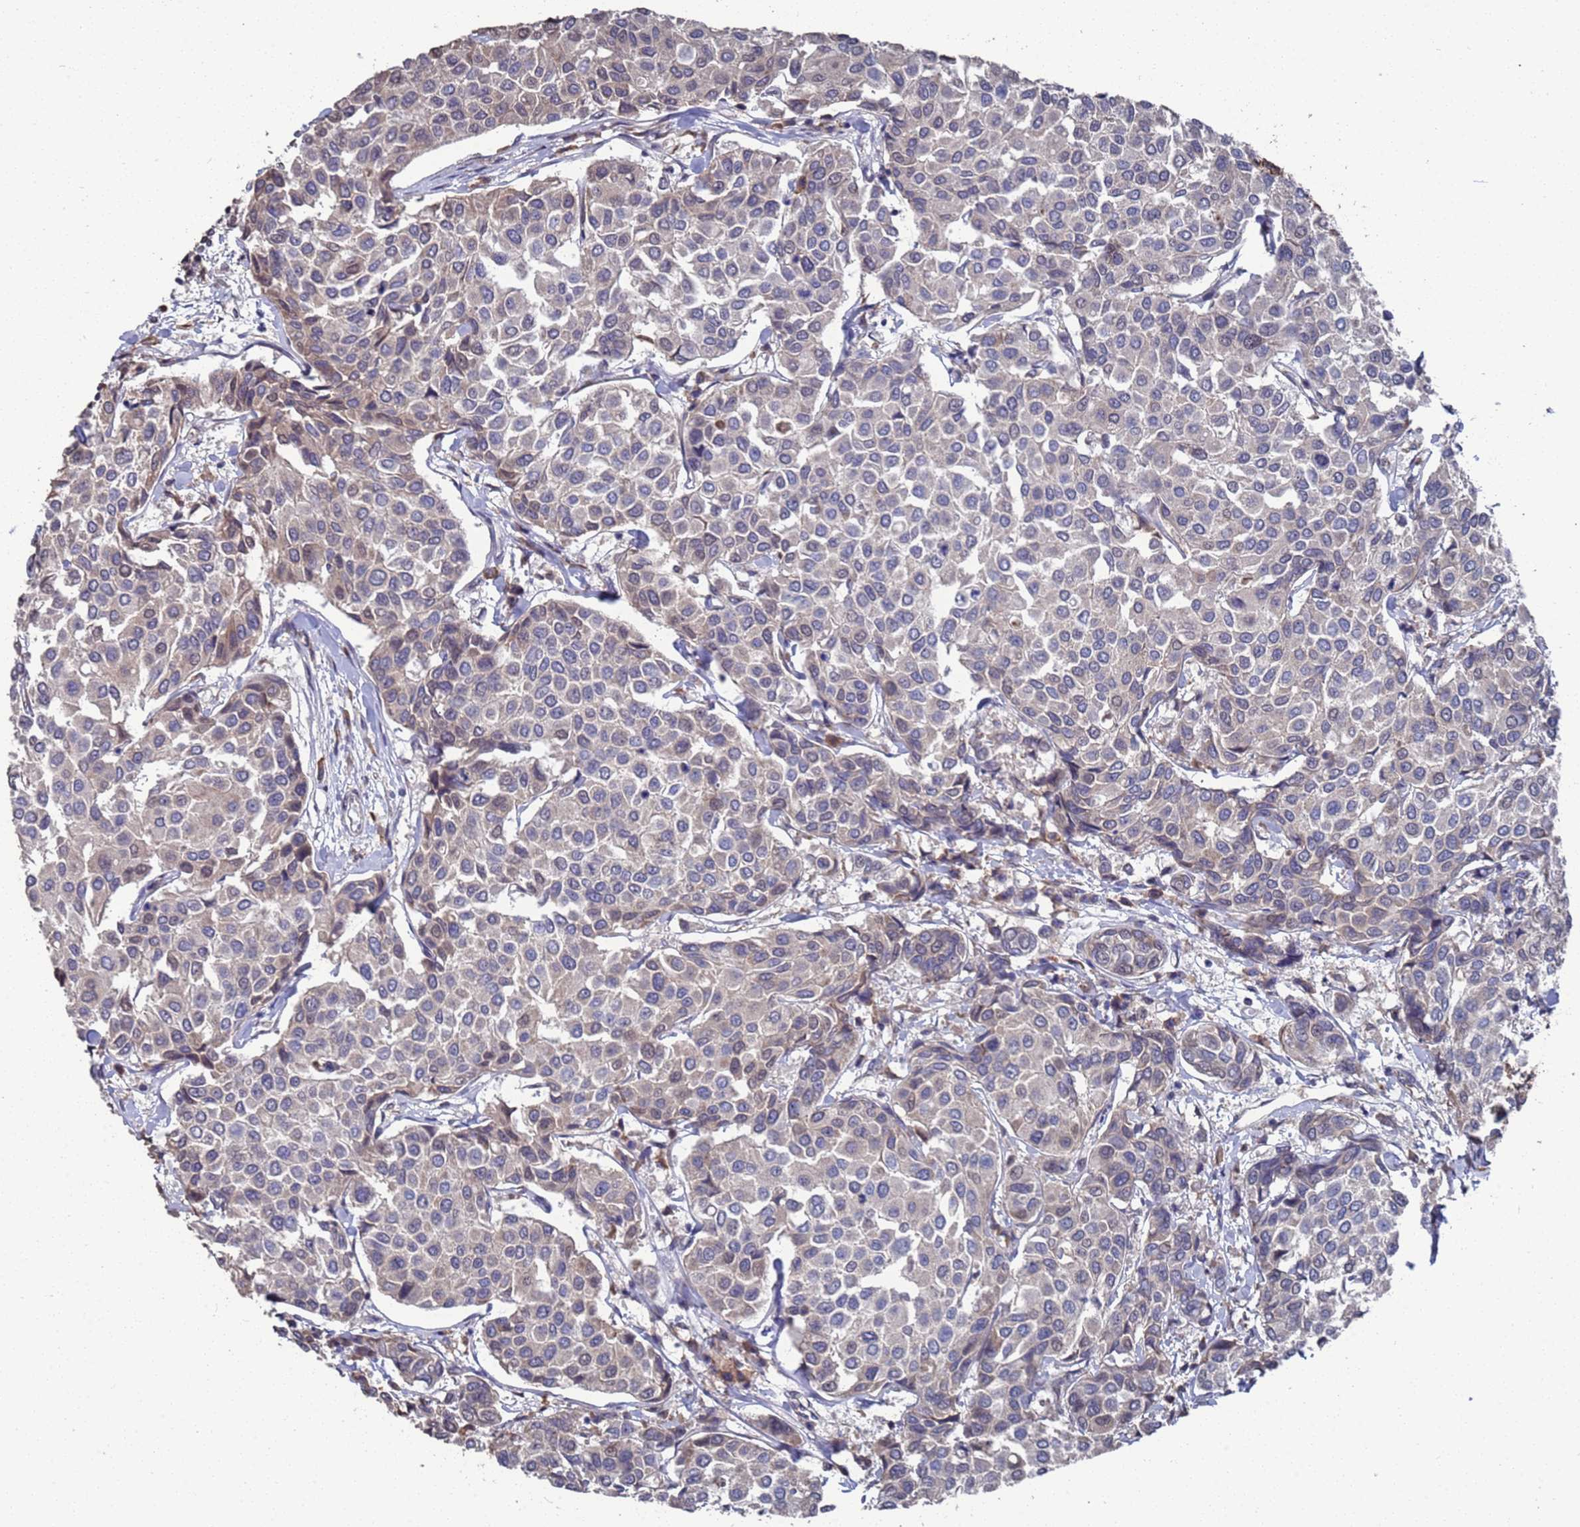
{"staining": {"intensity": "weak", "quantity": "25%-75%", "location": "cytoplasmic/membranous"}, "tissue": "breast cancer", "cell_type": "Tumor cells", "image_type": "cancer", "snomed": [{"axis": "morphology", "description": "Duct carcinoma"}, {"axis": "topography", "description": "Breast"}], "caption": "Immunohistochemical staining of human breast cancer (intraductal carcinoma) exhibits low levels of weak cytoplasmic/membranous expression in about 25%-75% of tumor cells. (DAB (3,3'-diaminobenzidine) = brown stain, brightfield microscopy at high magnification).", "gene": "CFAP119", "patient": {"sex": "female", "age": 55}}